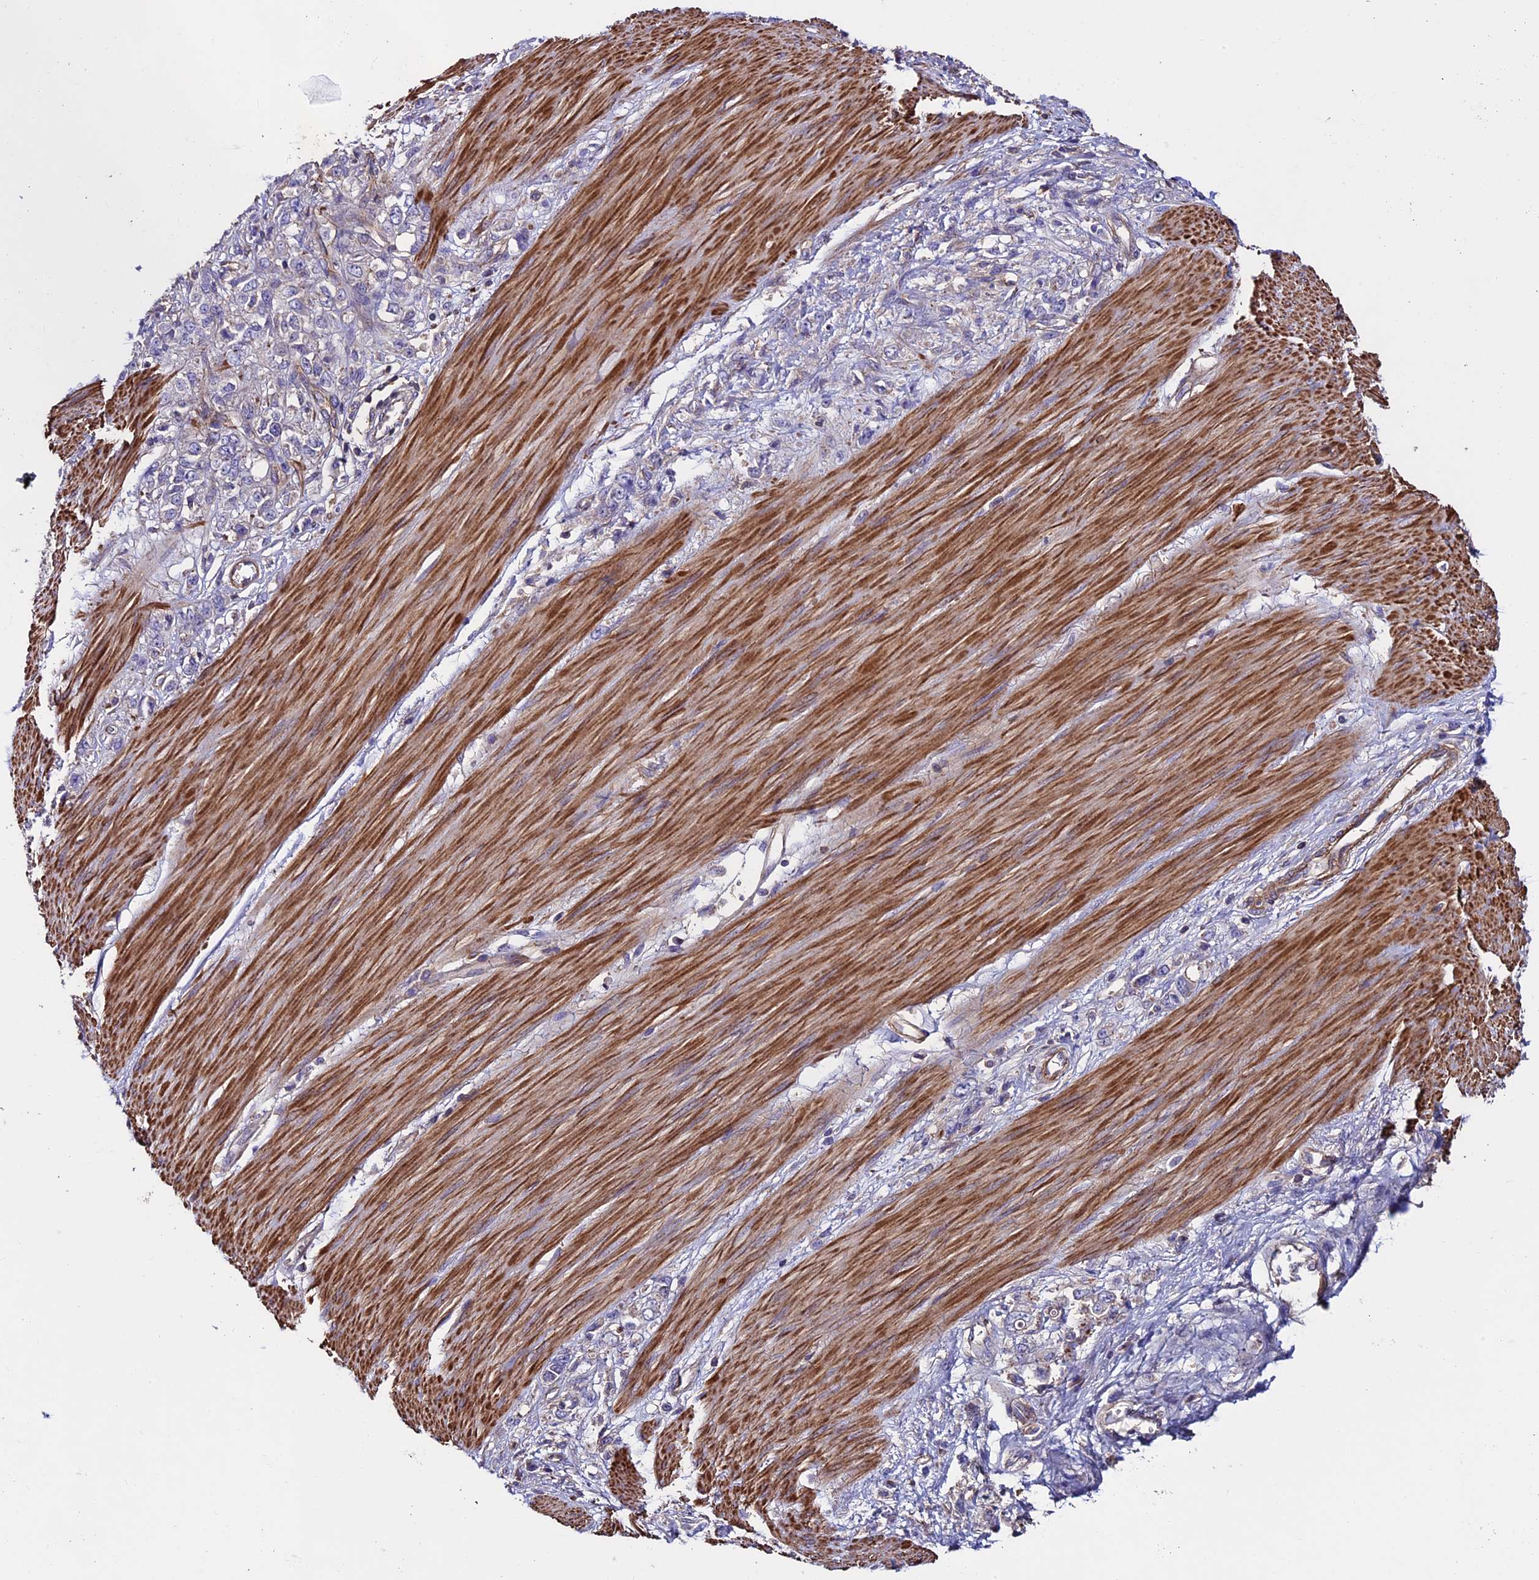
{"staining": {"intensity": "negative", "quantity": "none", "location": "none"}, "tissue": "stomach cancer", "cell_type": "Tumor cells", "image_type": "cancer", "snomed": [{"axis": "morphology", "description": "Adenocarcinoma, NOS"}, {"axis": "topography", "description": "Stomach"}], "caption": "Tumor cells show no significant protein positivity in stomach cancer (adenocarcinoma).", "gene": "EVA1B", "patient": {"sex": "female", "age": 76}}